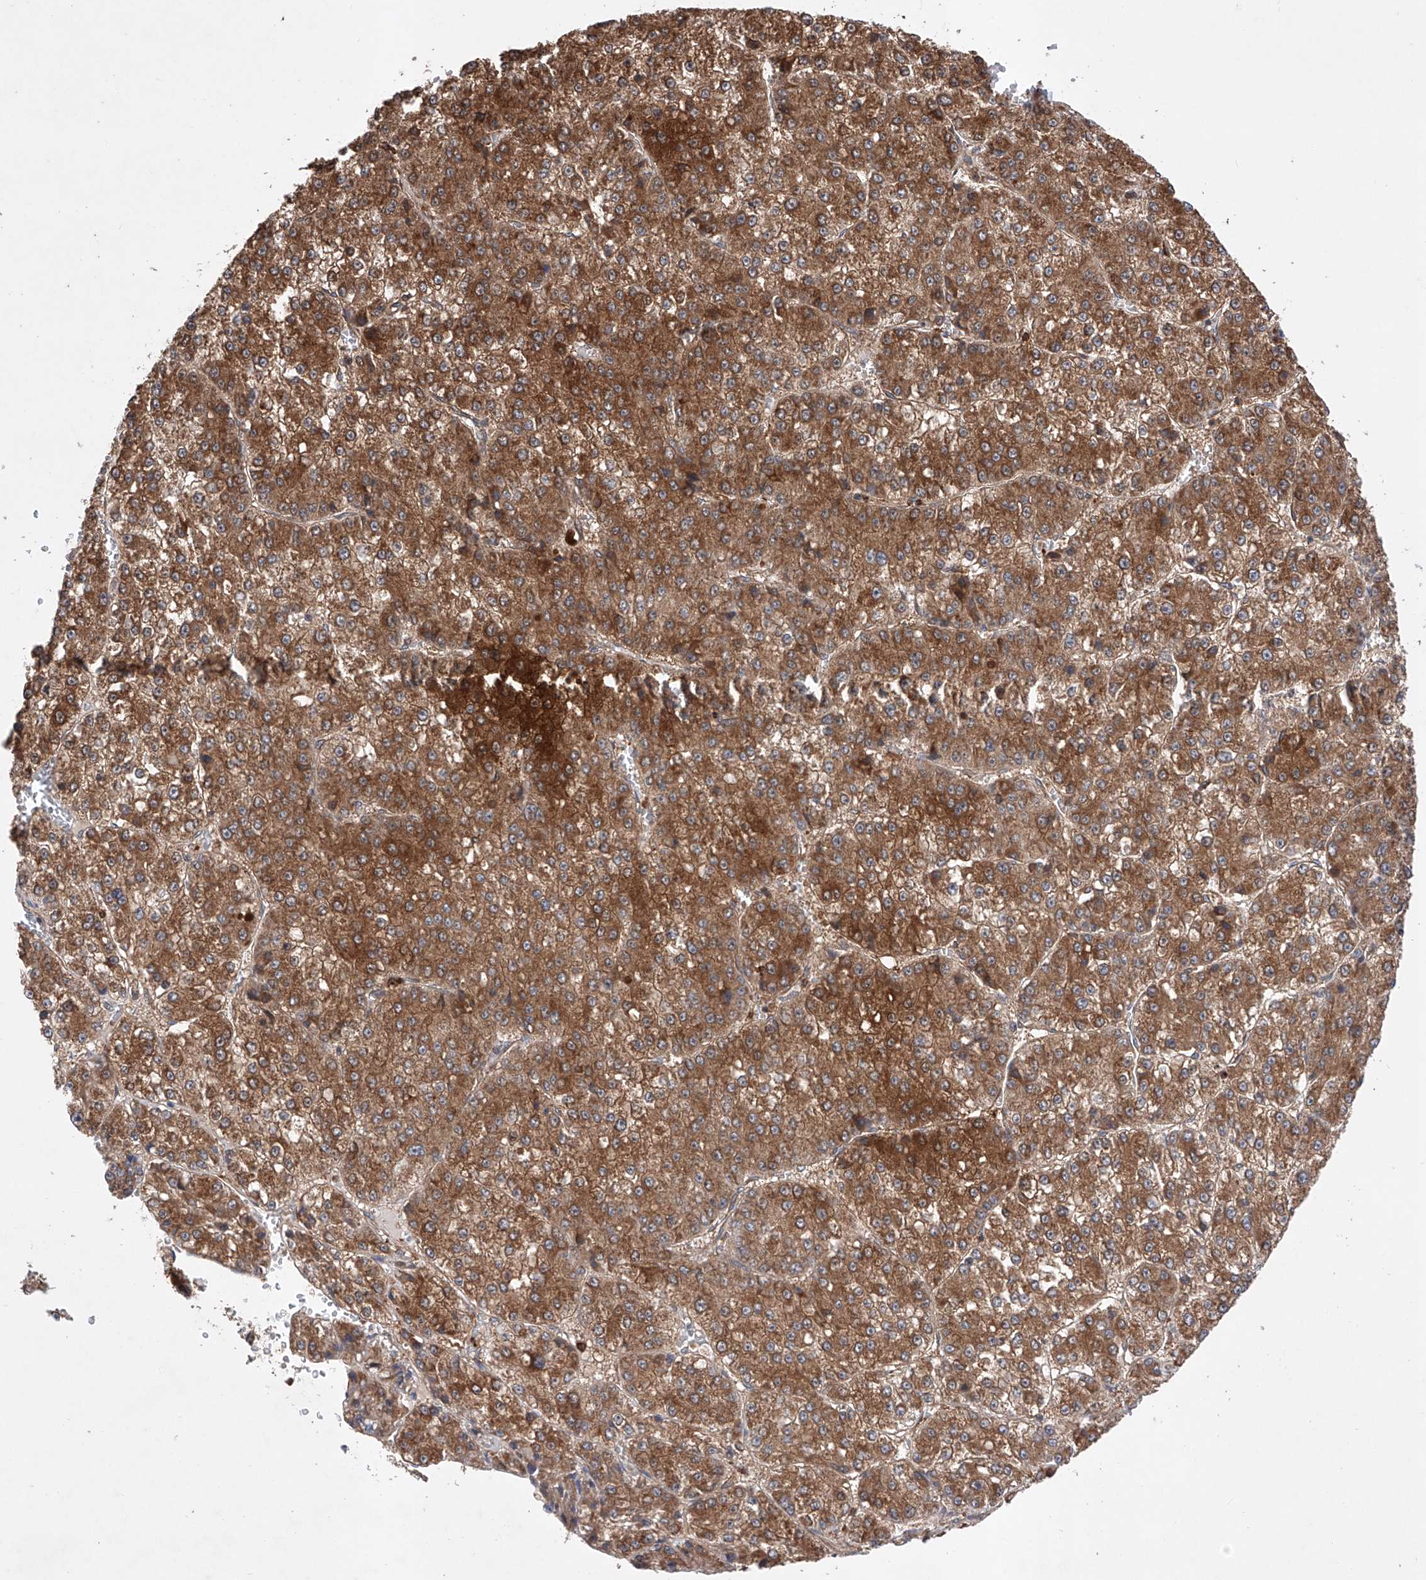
{"staining": {"intensity": "strong", "quantity": ">75%", "location": "cytoplasmic/membranous"}, "tissue": "liver cancer", "cell_type": "Tumor cells", "image_type": "cancer", "snomed": [{"axis": "morphology", "description": "Carcinoma, Hepatocellular, NOS"}, {"axis": "topography", "description": "Liver"}], "caption": "Protein staining of hepatocellular carcinoma (liver) tissue demonstrates strong cytoplasmic/membranous expression in approximately >75% of tumor cells. (DAB IHC with brightfield microscopy, high magnification).", "gene": "TIMM23", "patient": {"sex": "female", "age": 73}}